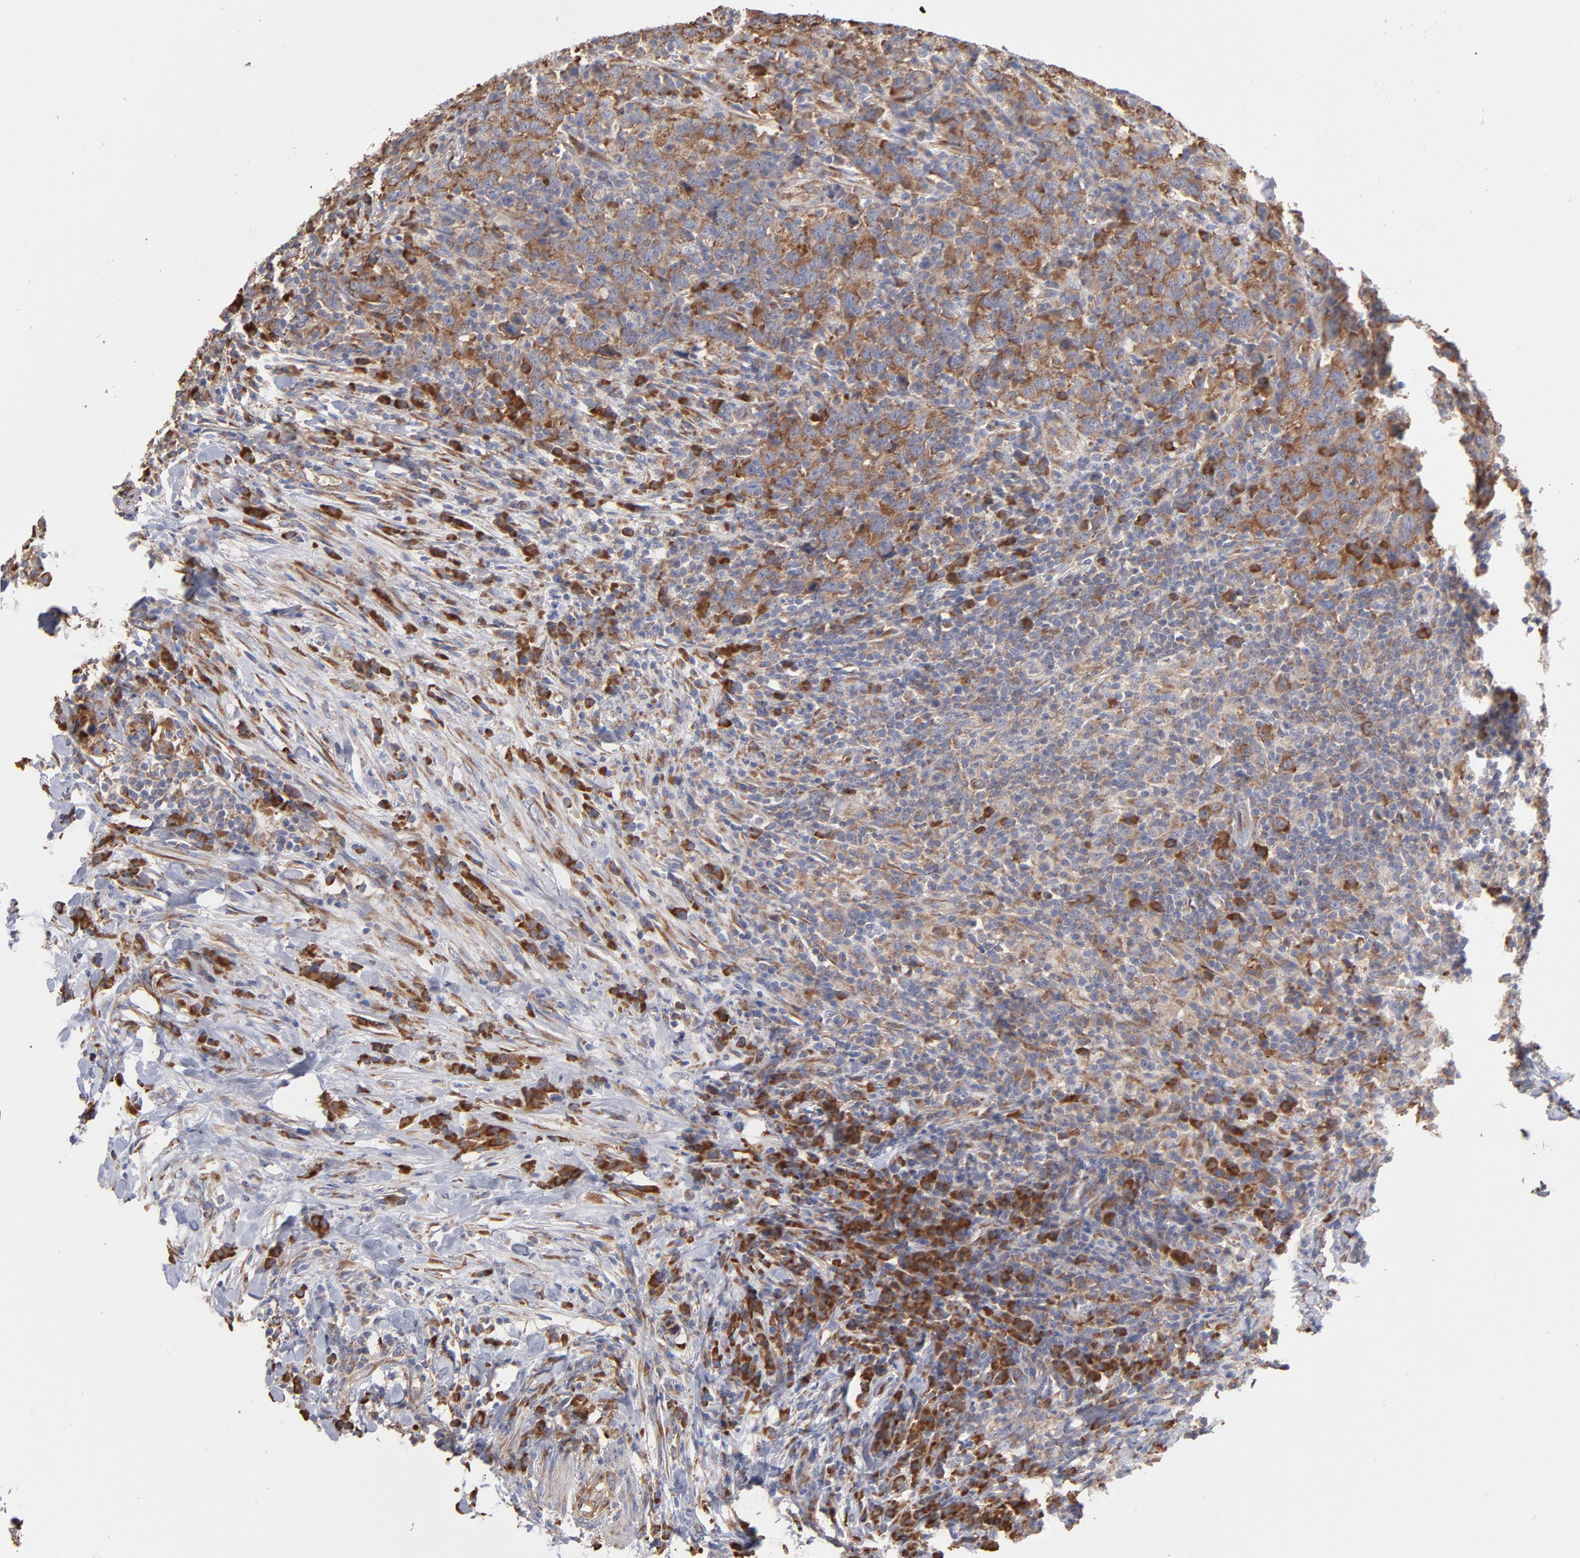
{"staining": {"intensity": "moderate", "quantity": ">75%", "location": "cytoplasmic/membranous"}, "tissue": "urothelial cancer", "cell_type": "Tumor cells", "image_type": "cancer", "snomed": [{"axis": "morphology", "description": "Urothelial carcinoma, High grade"}, {"axis": "topography", "description": "Urinary bladder"}], "caption": "A histopathology image showing moderate cytoplasmic/membranous staining in approximately >75% of tumor cells in urothelial cancer, as visualized by brown immunohistochemical staining.", "gene": "RPL3", "patient": {"sex": "male", "age": 61}}